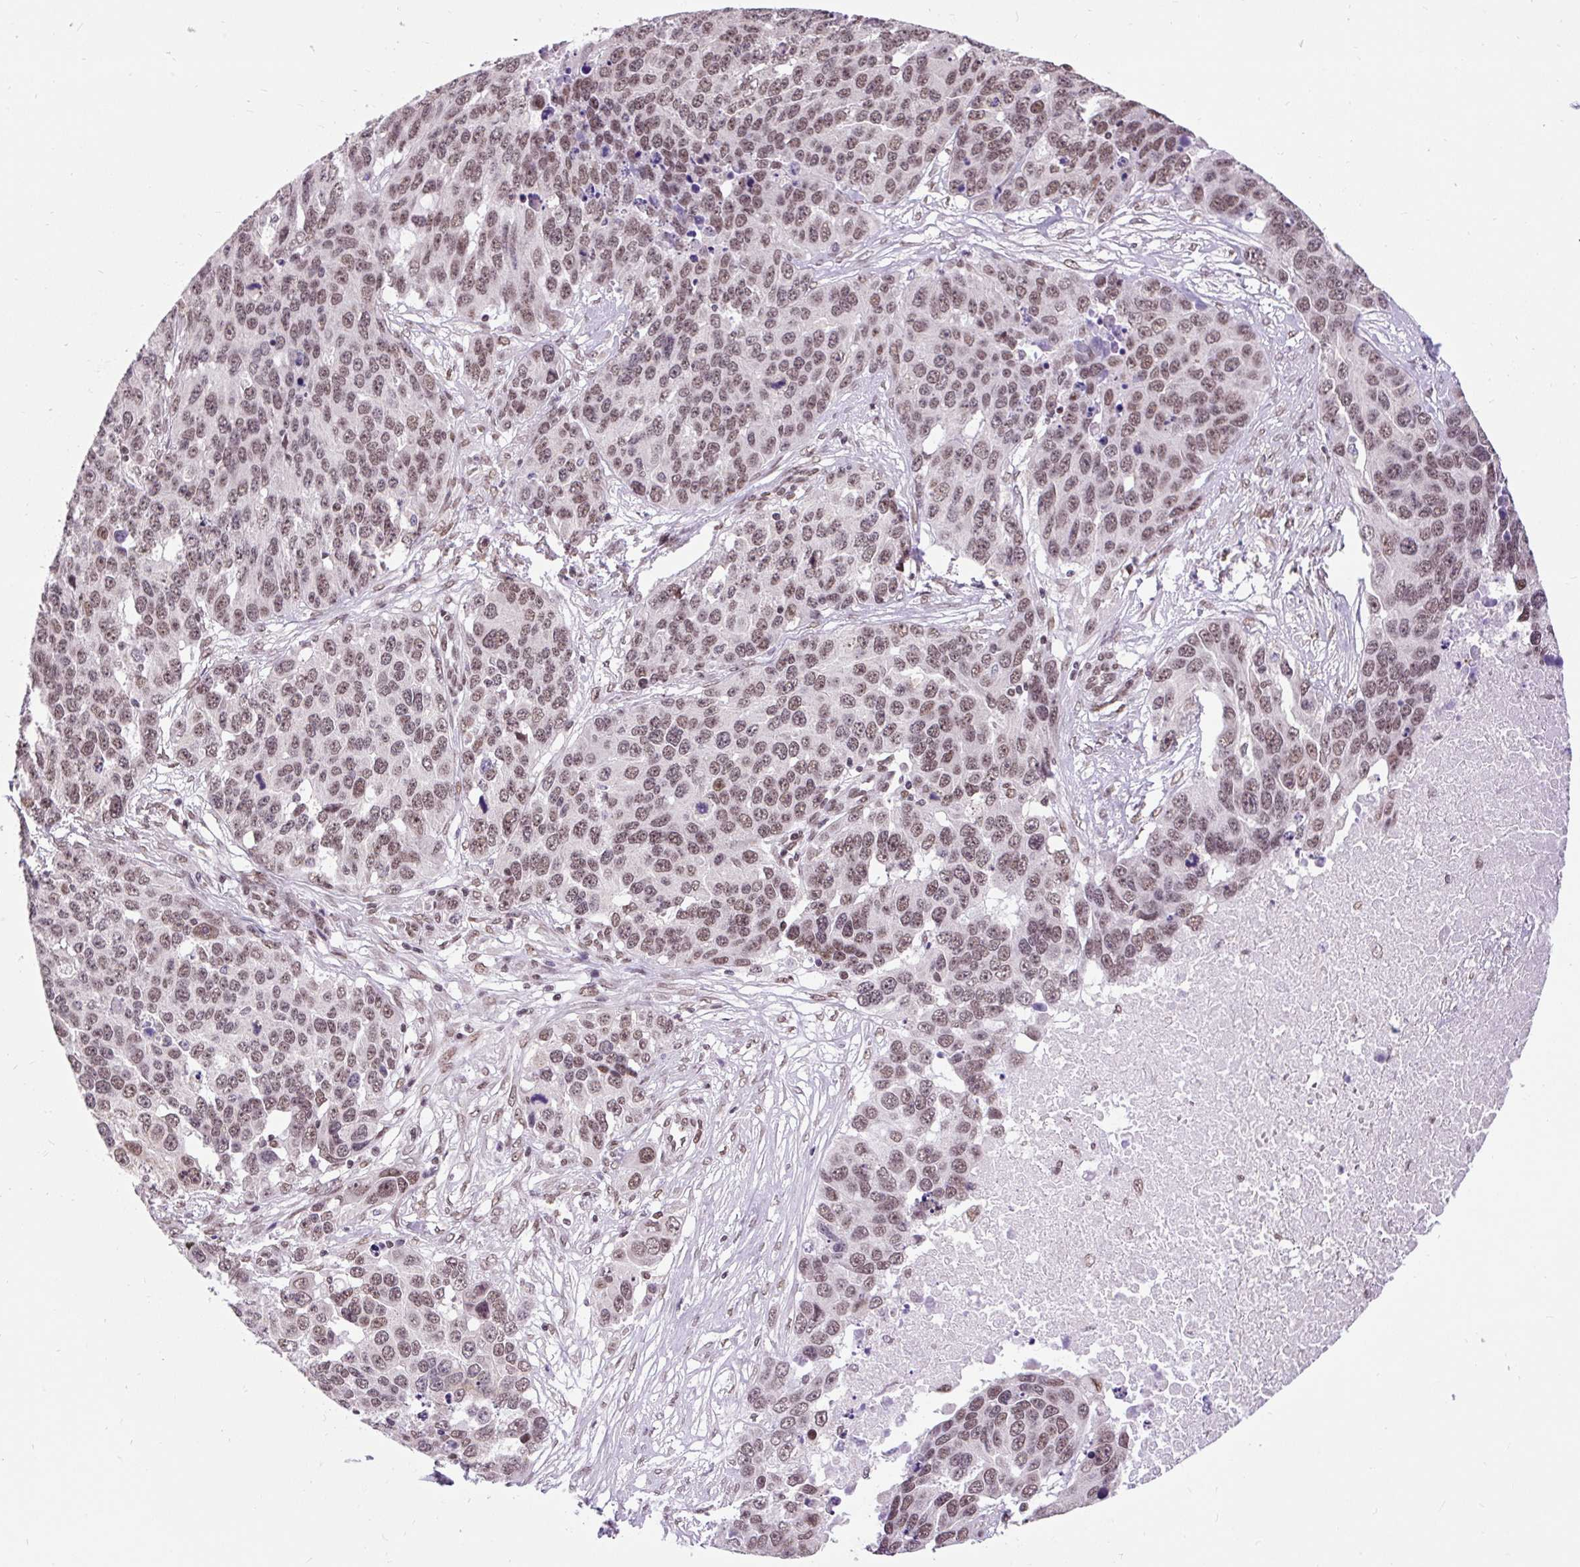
{"staining": {"intensity": "moderate", "quantity": ">75%", "location": "nuclear"}, "tissue": "ovarian cancer", "cell_type": "Tumor cells", "image_type": "cancer", "snomed": [{"axis": "morphology", "description": "Cystadenocarcinoma, serous, NOS"}, {"axis": "topography", "description": "Ovary"}], "caption": "Tumor cells show medium levels of moderate nuclear staining in about >75% of cells in serous cystadenocarcinoma (ovarian).", "gene": "ZNF672", "patient": {"sex": "female", "age": 76}}